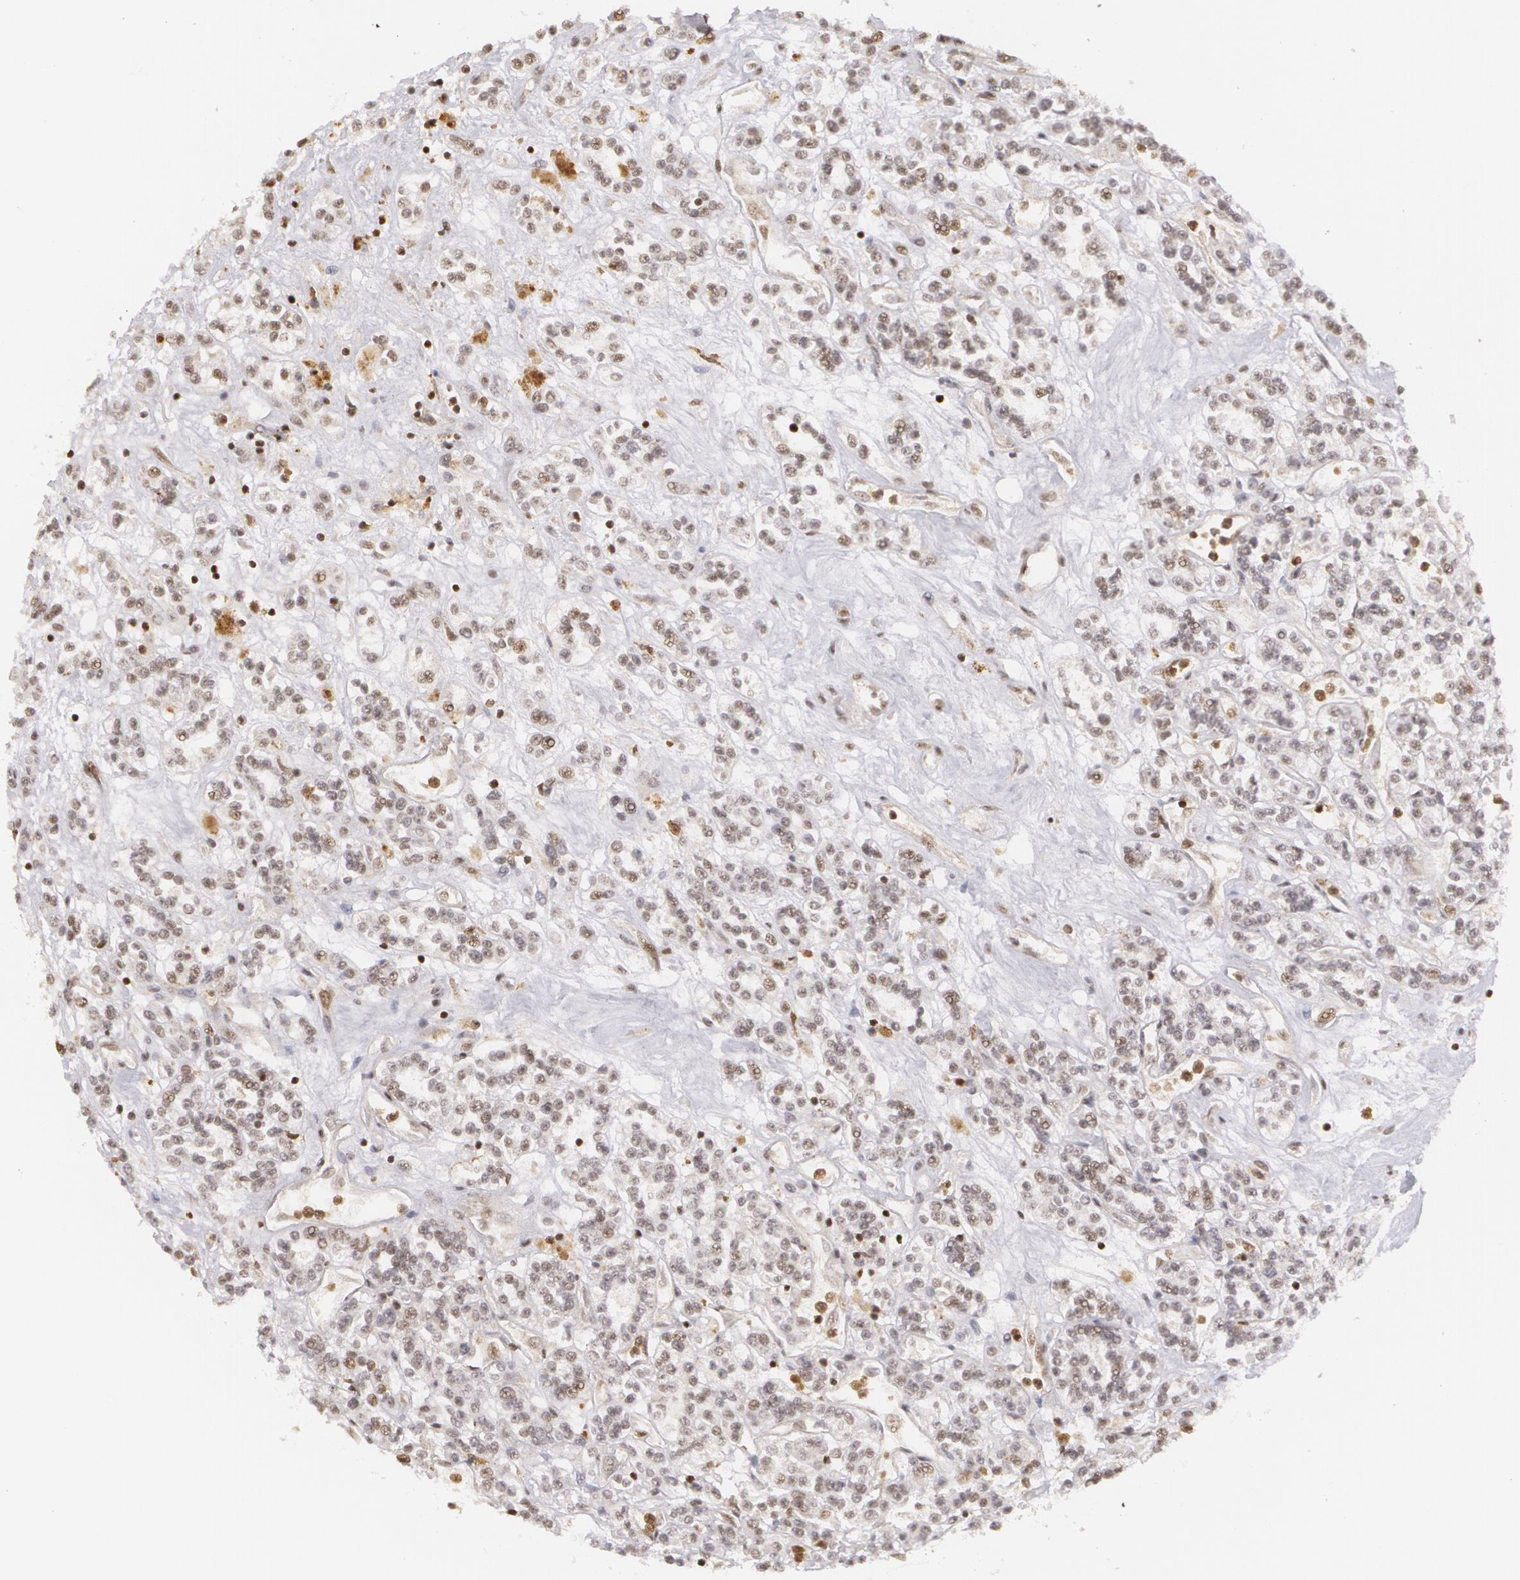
{"staining": {"intensity": "moderate", "quantity": "25%-75%", "location": "nuclear"}, "tissue": "renal cancer", "cell_type": "Tumor cells", "image_type": "cancer", "snomed": [{"axis": "morphology", "description": "Adenocarcinoma, NOS"}, {"axis": "topography", "description": "Kidney"}], "caption": "Immunohistochemistry photomicrograph of neoplastic tissue: human adenocarcinoma (renal) stained using immunohistochemistry demonstrates medium levels of moderate protein expression localized specifically in the nuclear of tumor cells, appearing as a nuclear brown color.", "gene": "MXD1", "patient": {"sex": "female", "age": 76}}